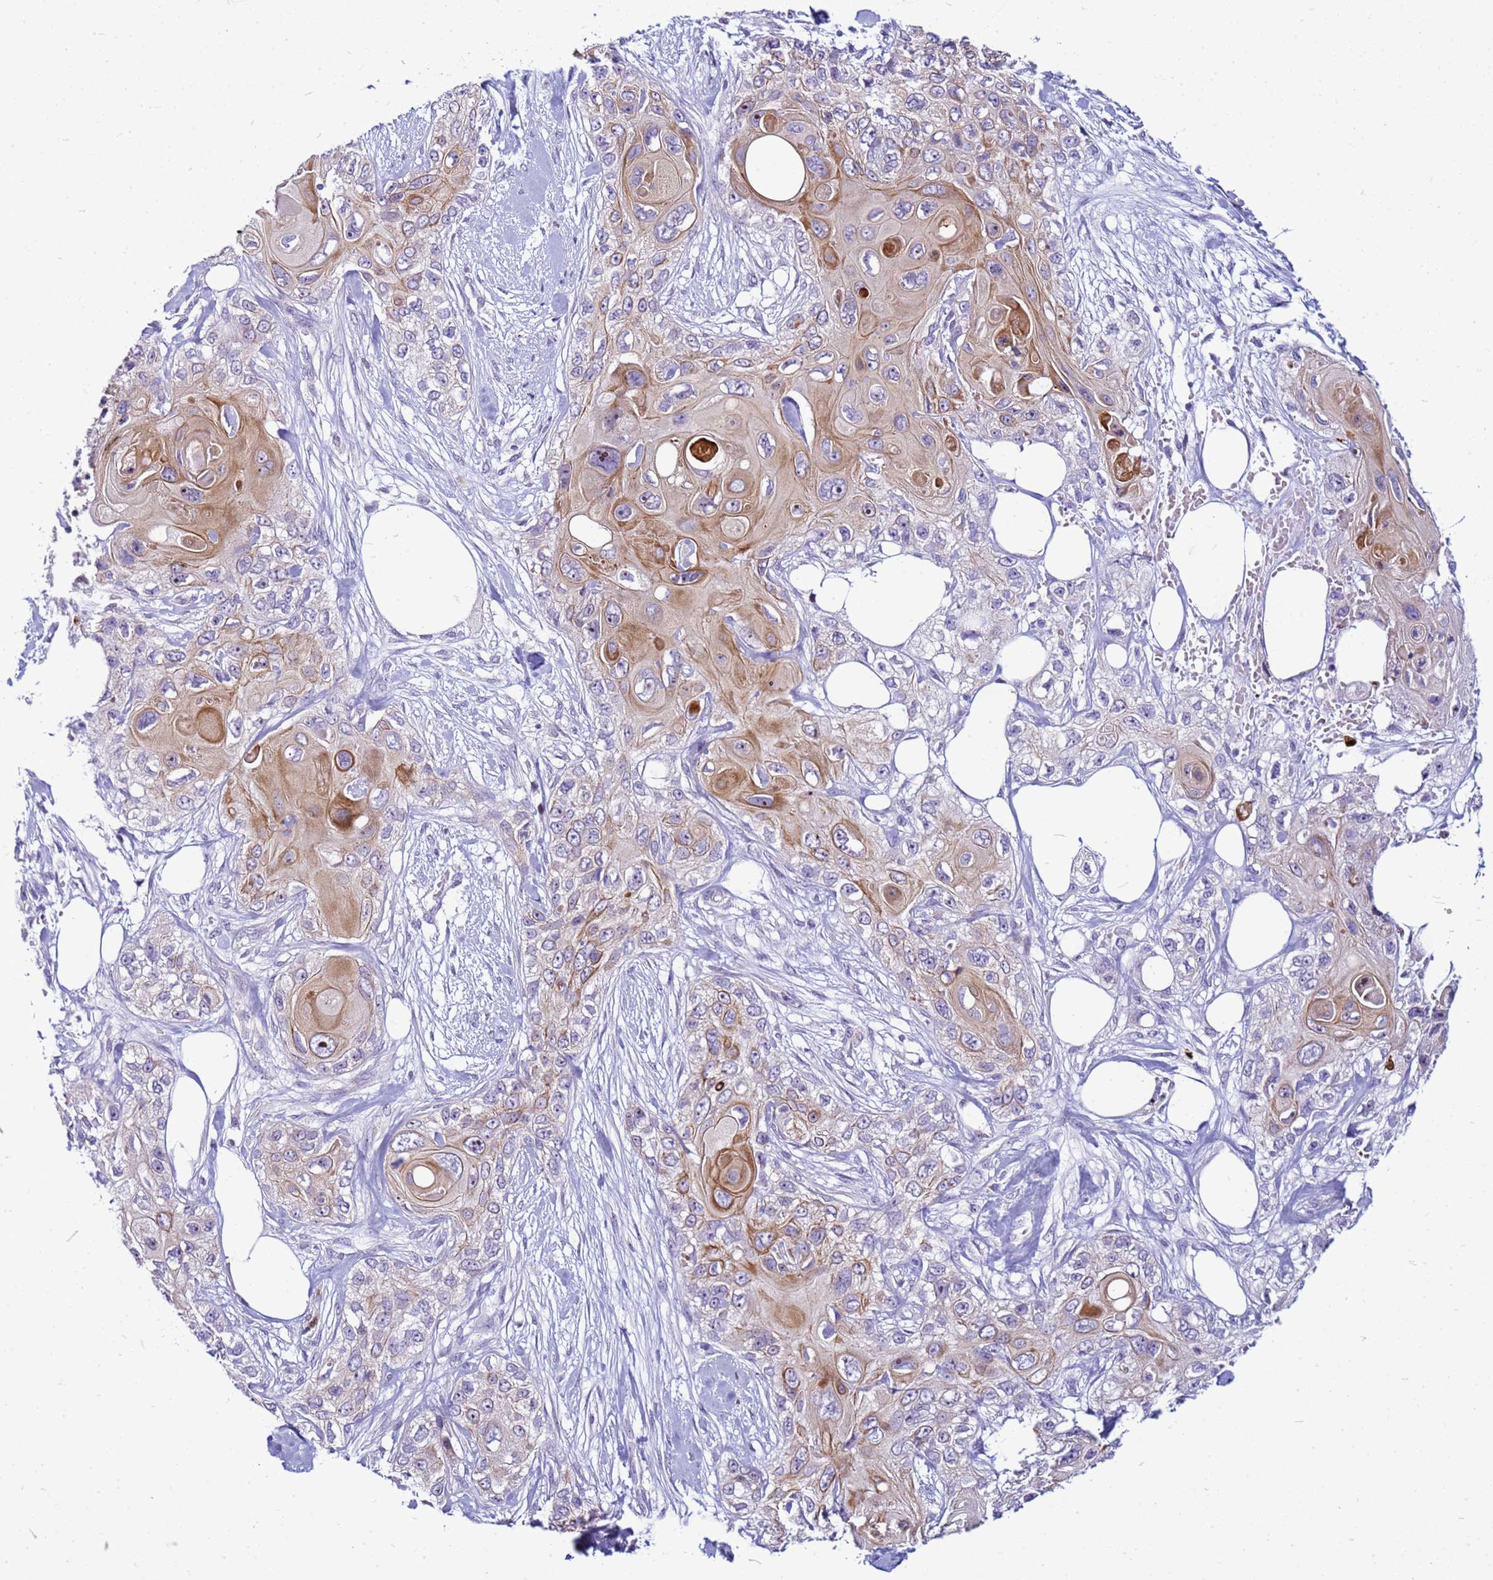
{"staining": {"intensity": "moderate", "quantity": ">75%", "location": "cytoplasmic/membranous"}, "tissue": "skin cancer", "cell_type": "Tumor cells", "image_type": "cancer", "snomed": [{"axis": "morphology", "description": "Normal tissue, NOS"}, {"axis": "morphology", "description": "Squamous cell carcinoma, NOS"}, {"axis": "topography", "description": "Skin"}], "caption": "Immunohistochemistry (DAB) staining of human skin cancer (squamous cell carcinoma) reveals moderate cytoplasmic/membranous protein expression in approximately >75% of tumor cells.", "gene": "VPS4B", "patient": {"sex": "male", "age": 72}}